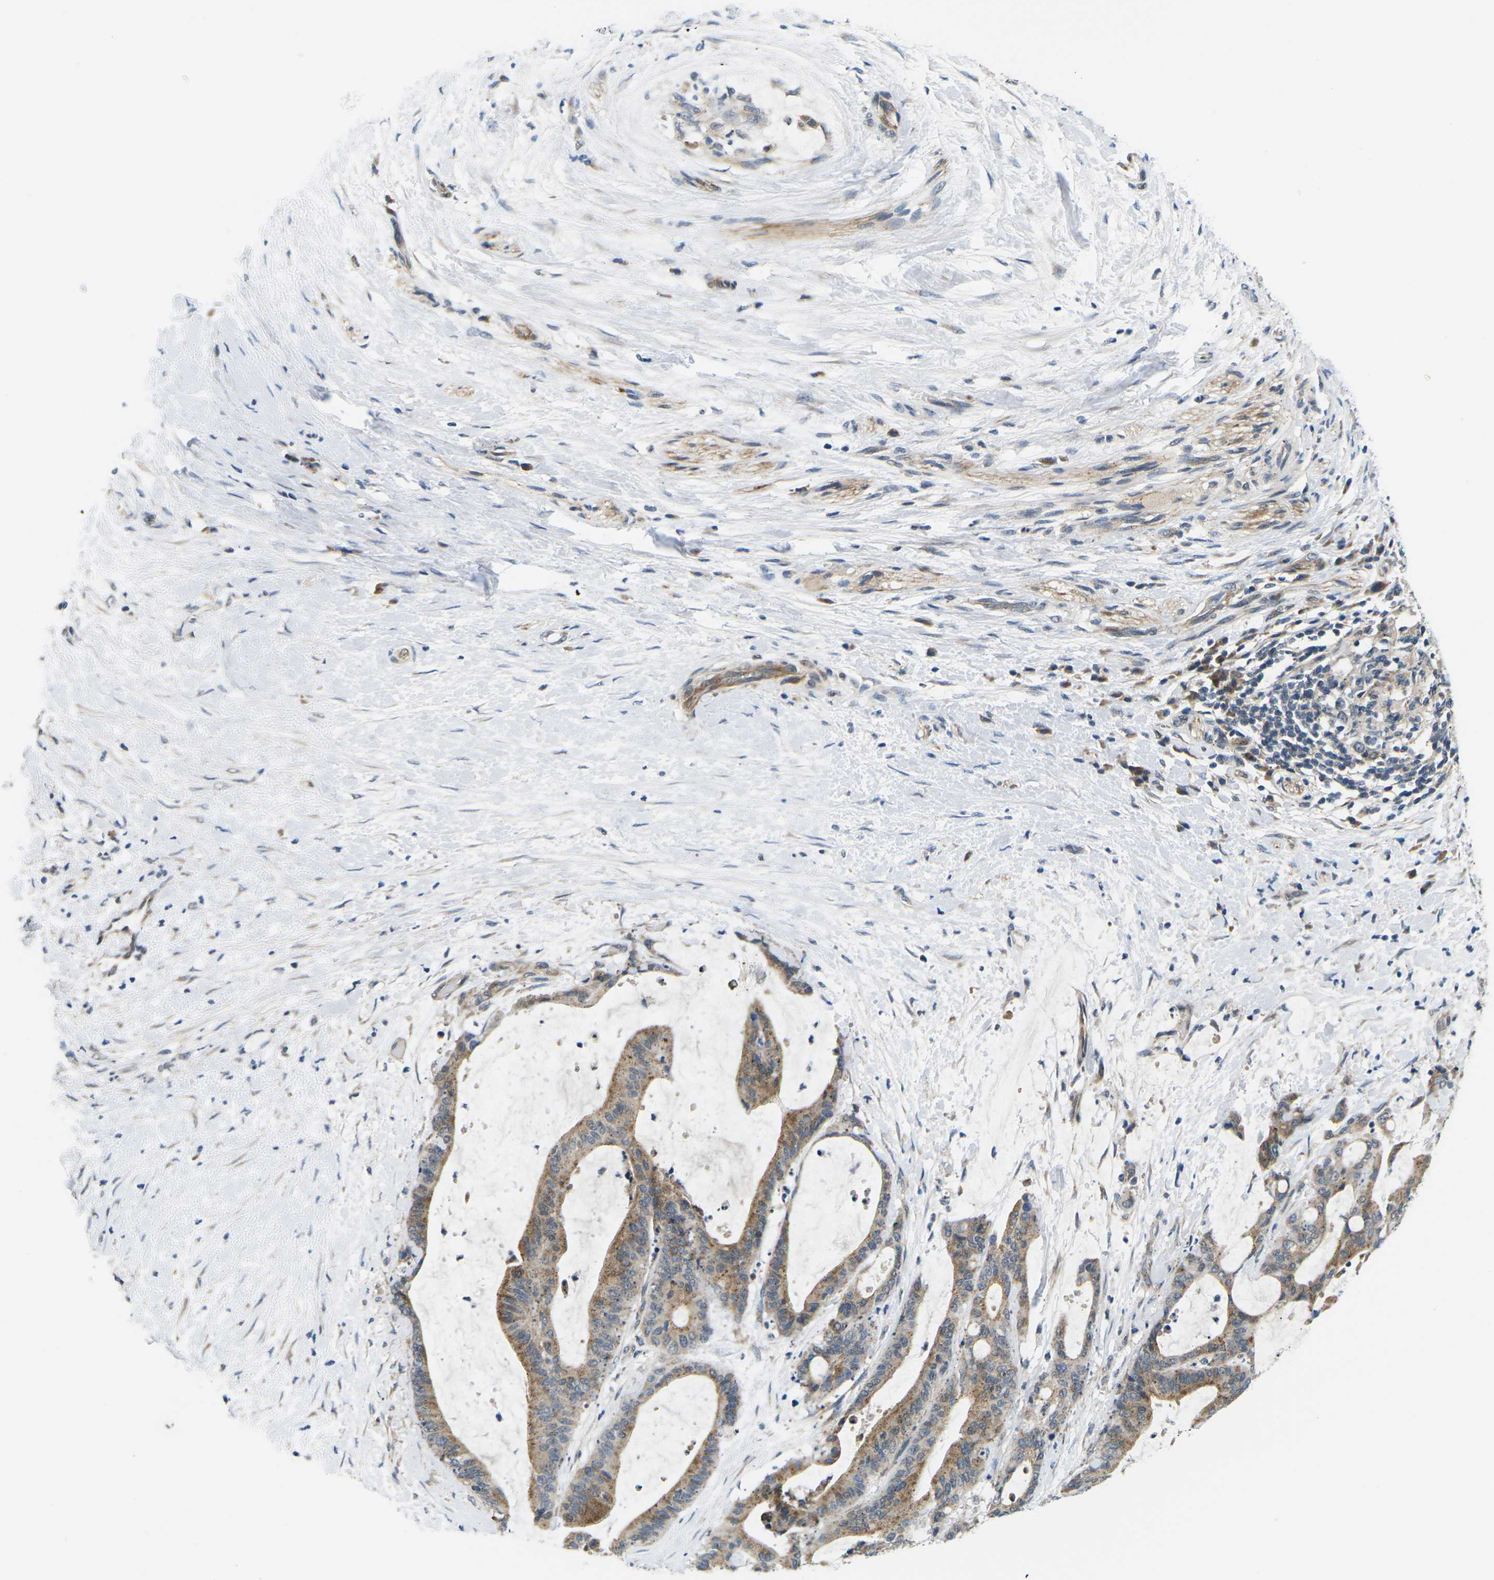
{"staining": {"intensity": "moderate", "quantity": ">75%", "location": "cytoplasmic/membranous"}, "tissue": "liver cancer", "cell_type": "Tumor cells", "image_type": "cancer", "snomed": [{"axis": "morphology", "description": "Cholangiocarcinoma"}, {"axis": "topography", "description": "Liver"}], "caption": "Approximately >75% of tumor cells in human liver cancer (cholangiocarcinoma) show moderate cytoplasmic/membranous protein positivity as visualized by brown immunohistochemical staining.", "gene": "ERBB4", "patient": {"sex": "female", "age": 73}}